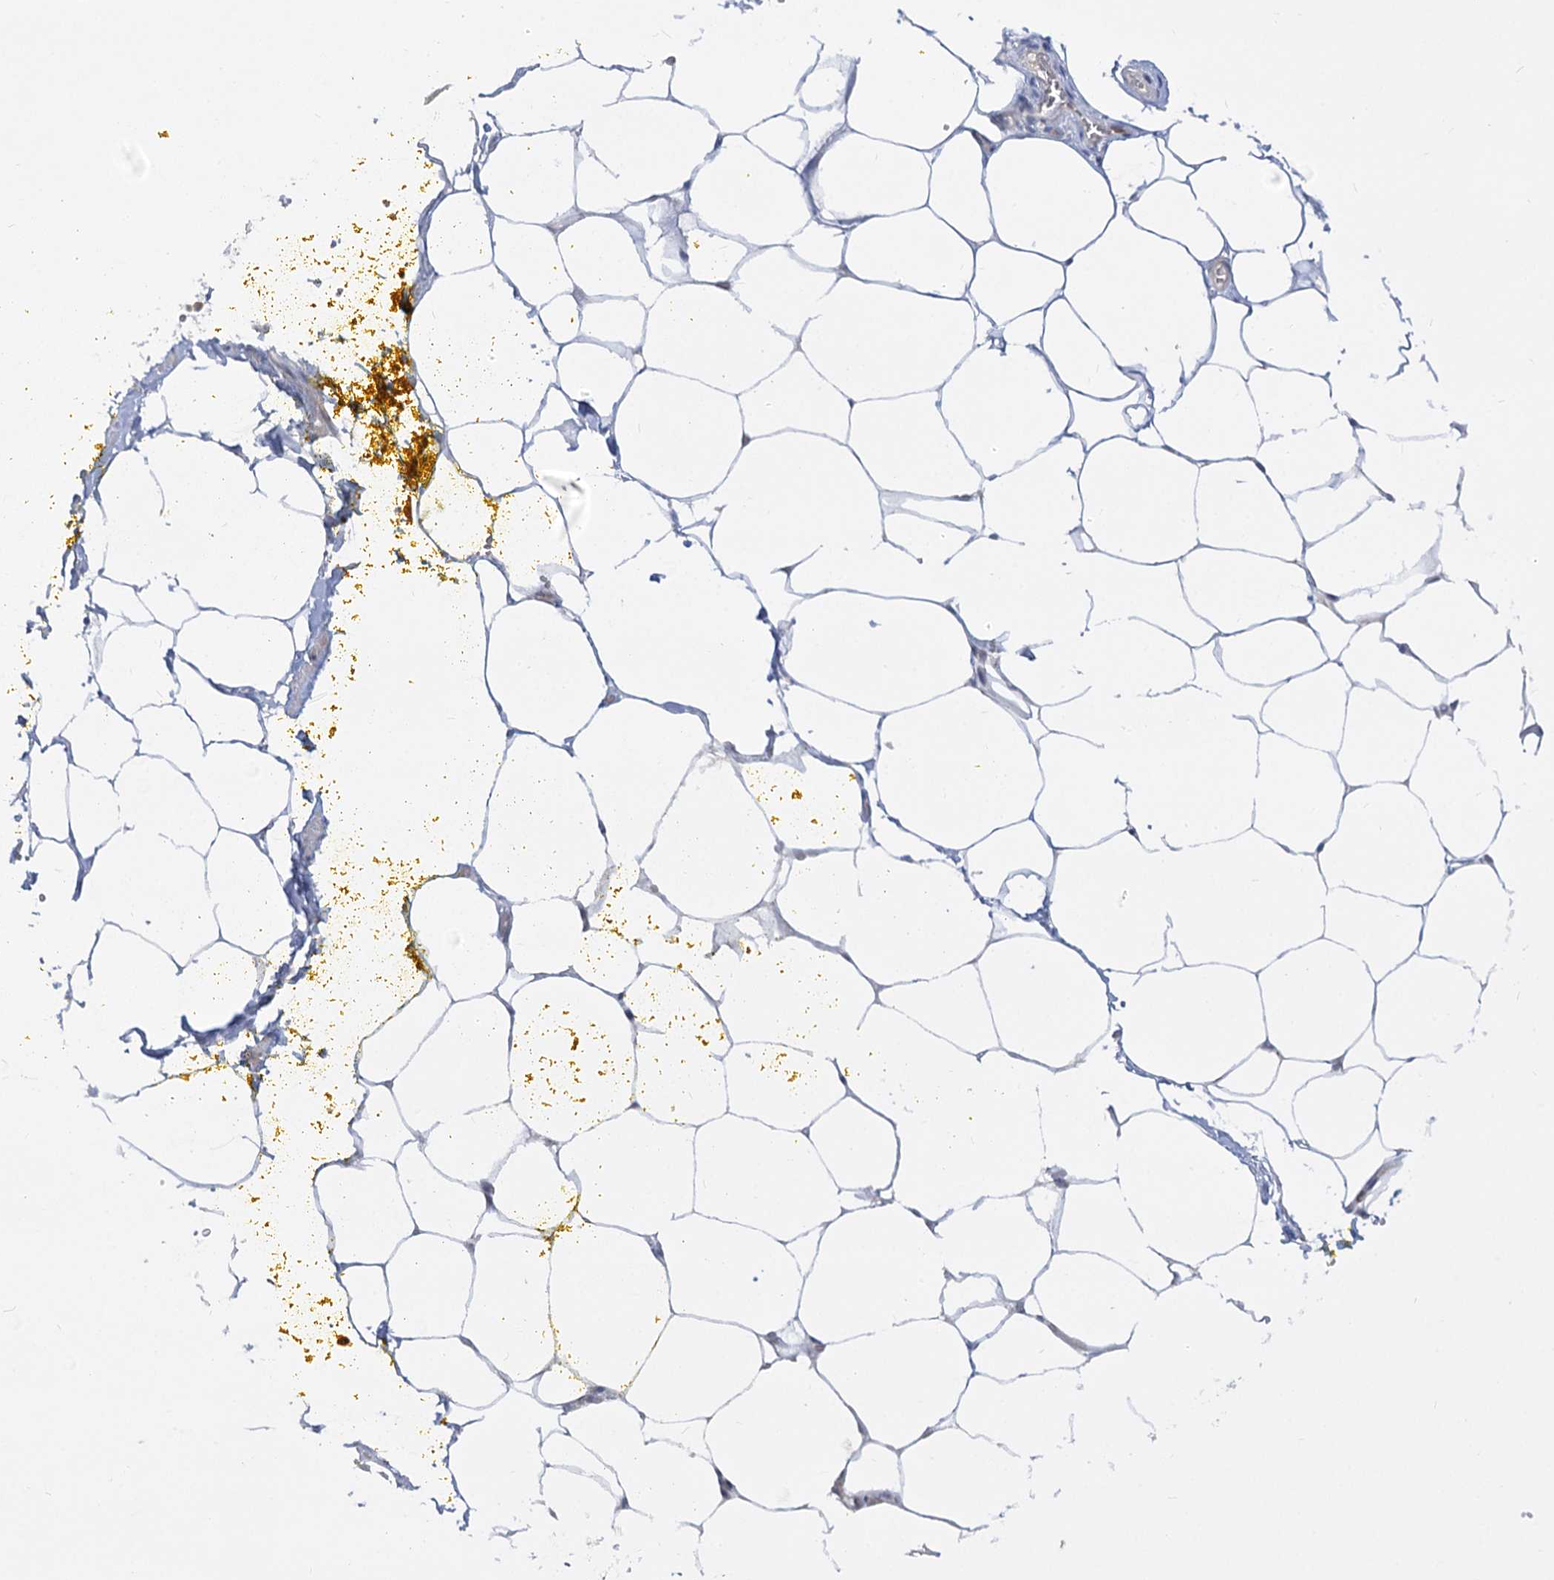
{"staining": {"intensity": "negative", "quantity": "none", "location": "none"}, "tissue": "adipose tissue", "cell_type": "Adipocytes", "image_type": "normal", "snomed": [{"axis": "morphology", "description": "Normal tissue, NOS"}, {"axis": "morphology", "description": "Adenocarcinoma, Low grade"}, {"axis": "topography", "description": "Prostate"}, {"axis": "topography", "description": "Peripheral nerve tissue"}], "caption": "Immunohistochemistry image of normal adipose tissue stained for a protein (brown), which demonstrates no staining in adipocytes. Nuclei are stained in blue.", "gene": "SYTL1", "patient": {"sex": "male", "age": 63}}